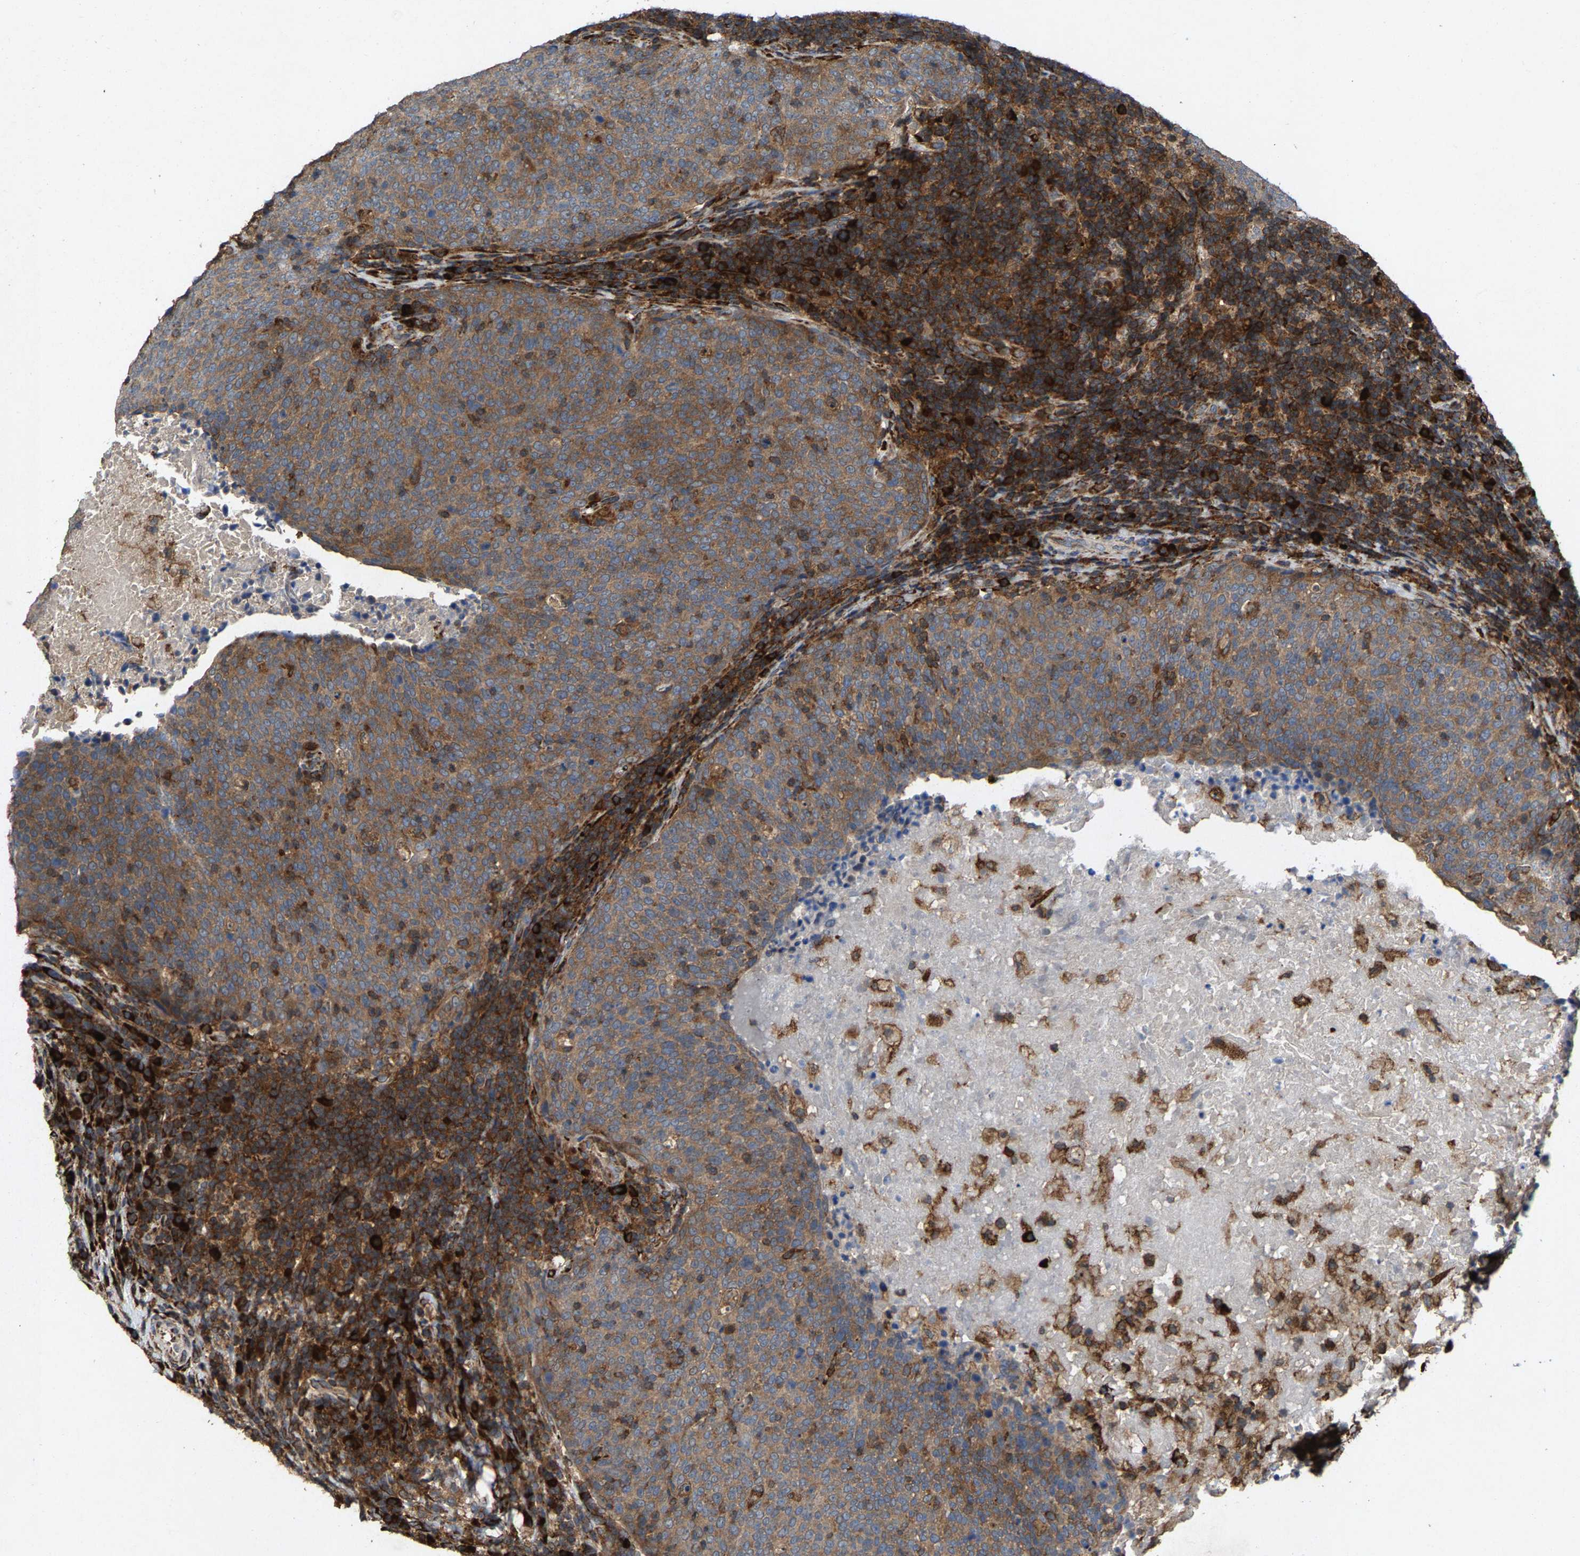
{"staining": {"intensity": "moderate", "quantity": ">75%", "location": "cytoplasmic/membranous"}, "tissue": "head and neck cancer", "cell_type": "Tumor cells", "image_type": "cancer", "snomed": [{"axis": "morphology", "description": "Squamous cell carcinoma, NOS"}, {"axis": "morphology", "description": "Squamous cell carcinoma, metastatic, NOS"}, {"axis": "topography", "description": "Lymph node"}, {"axis": "topography", "description": "Head-Neck"}], "caption": "Immunohistochemistry (IHC) histopathology image of neoplastic tissue: human metastatic squamous cell carcinoma (head and neck) stained using IHC shows medium levels of moderate protein expression localized specifically in the cytoplasmic/membranous of tumor cells, appearing as a cytoplasmic/membranous brown color.", "gene": "FGD3", "patient": {"sex": "male", "age": 62}}